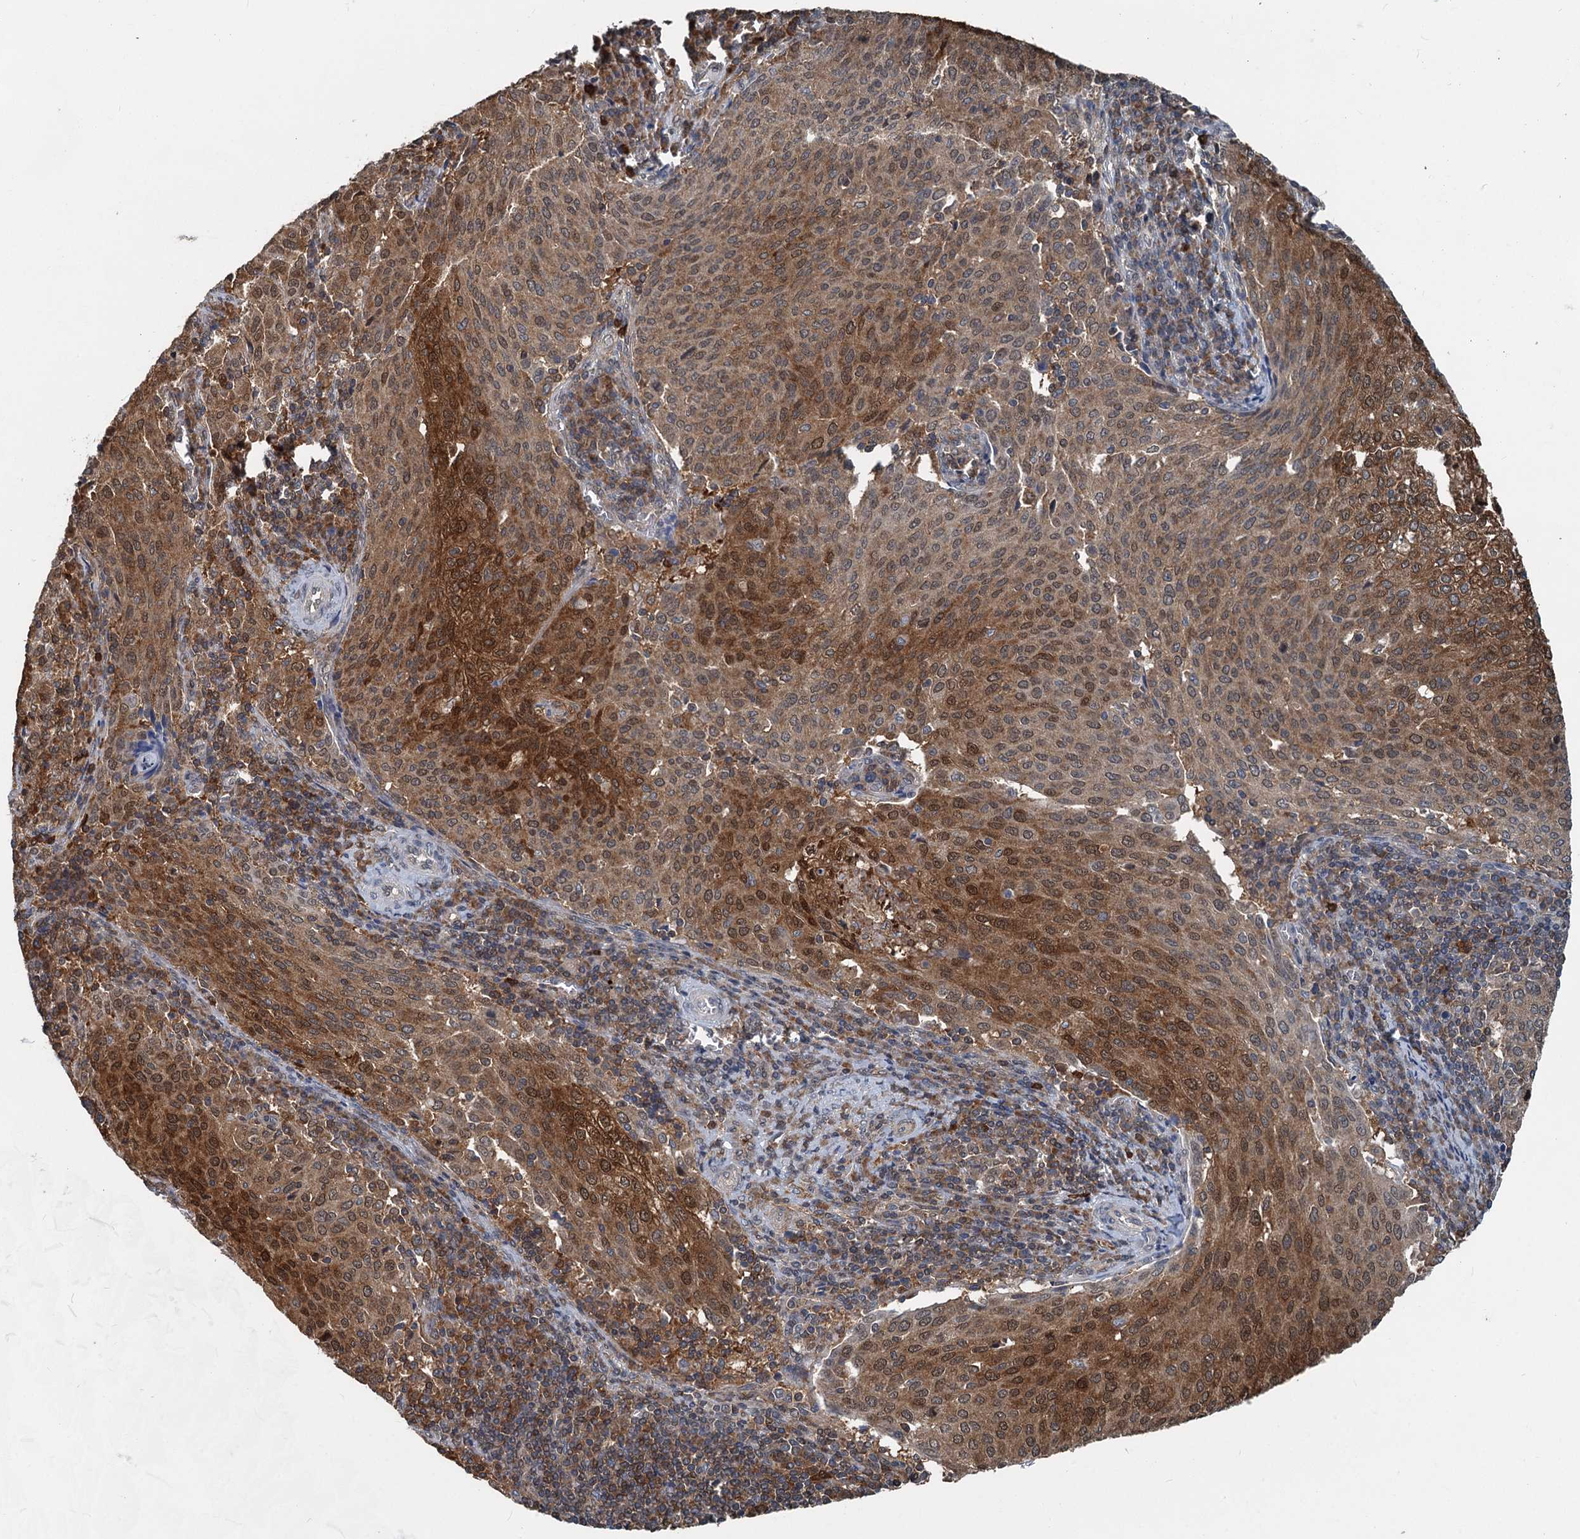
{"staining": {"intensity": "strong", "quantity": "25%-75%", "location": "cytoplasmic/membranous,nuclear"}, "tissue": "cervical cancer", "cell_type": "Tumor cells", "image_type": "cancer", "snomed": [{"axis": "morphology", "description": "Squamous cell carcinoma, NOS"}, {"axis": "topography", "description": "Cervix"}], "caption": "Cervical cancer tissue shows strong cytoplasmic/membranous and nuclear positivity in about 25%-75% of tumor cells", "gene": "GPI", "patient": {"sex": "female", "age": 46}}